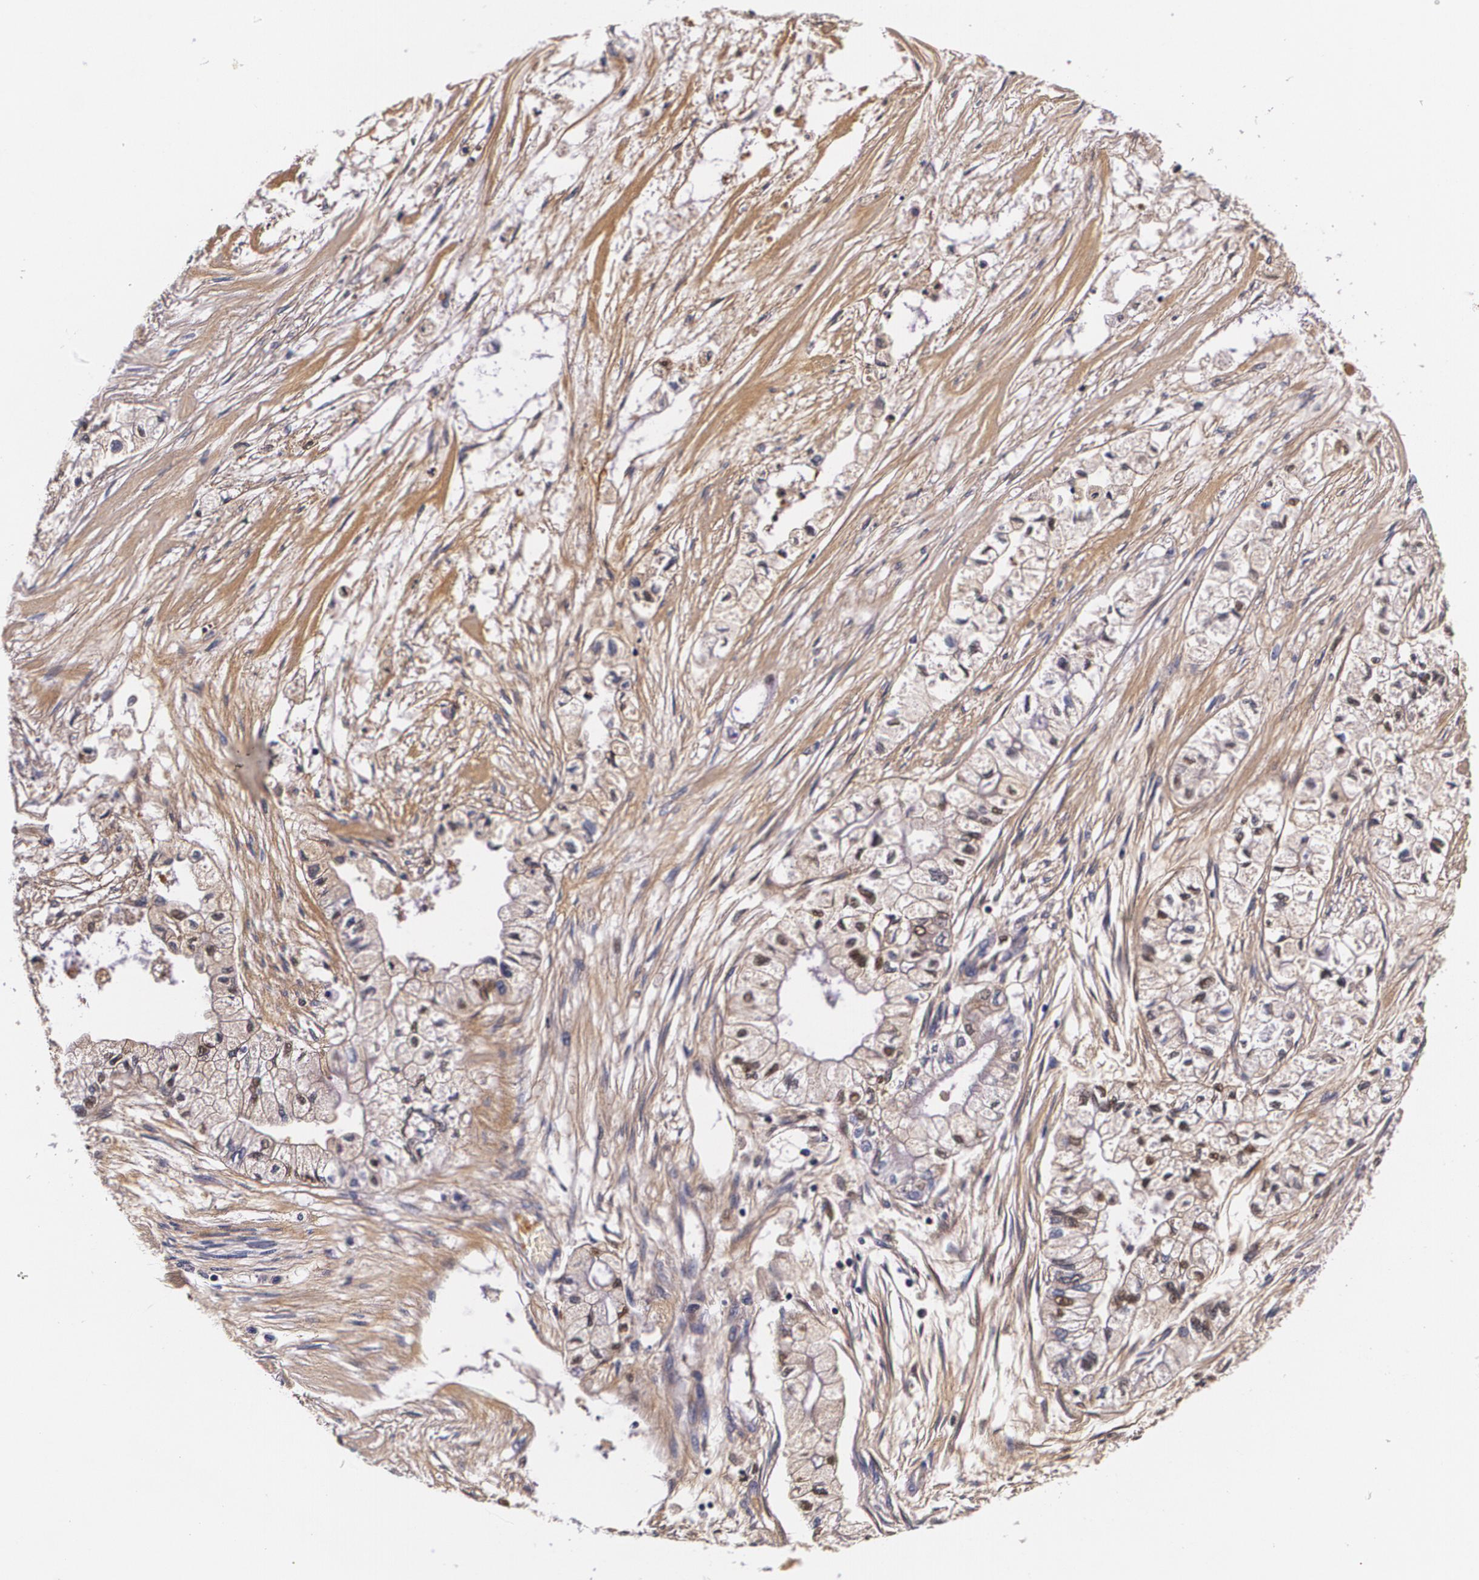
{"staining": {"intensity": "weak", "quantity": "<25%", "location": "cytoplasmic/membranous,nuclear"}, "tissue": "pancreatic cancer", "cell_type": "Tumor cells", "image_type": "cancer", "snomed": [{"axis": "morphology", "description": "Adenocarcinoma, NOS"}, {"axis": "topography", "description": "Pancreas"}], "caption": "Immunohistochemistry of pancreatic cancer (adenocarcinoma) exhibits no expression in tumor cells.", "gene": "TTR", "patient": {"sex": "male", "age": 79}}